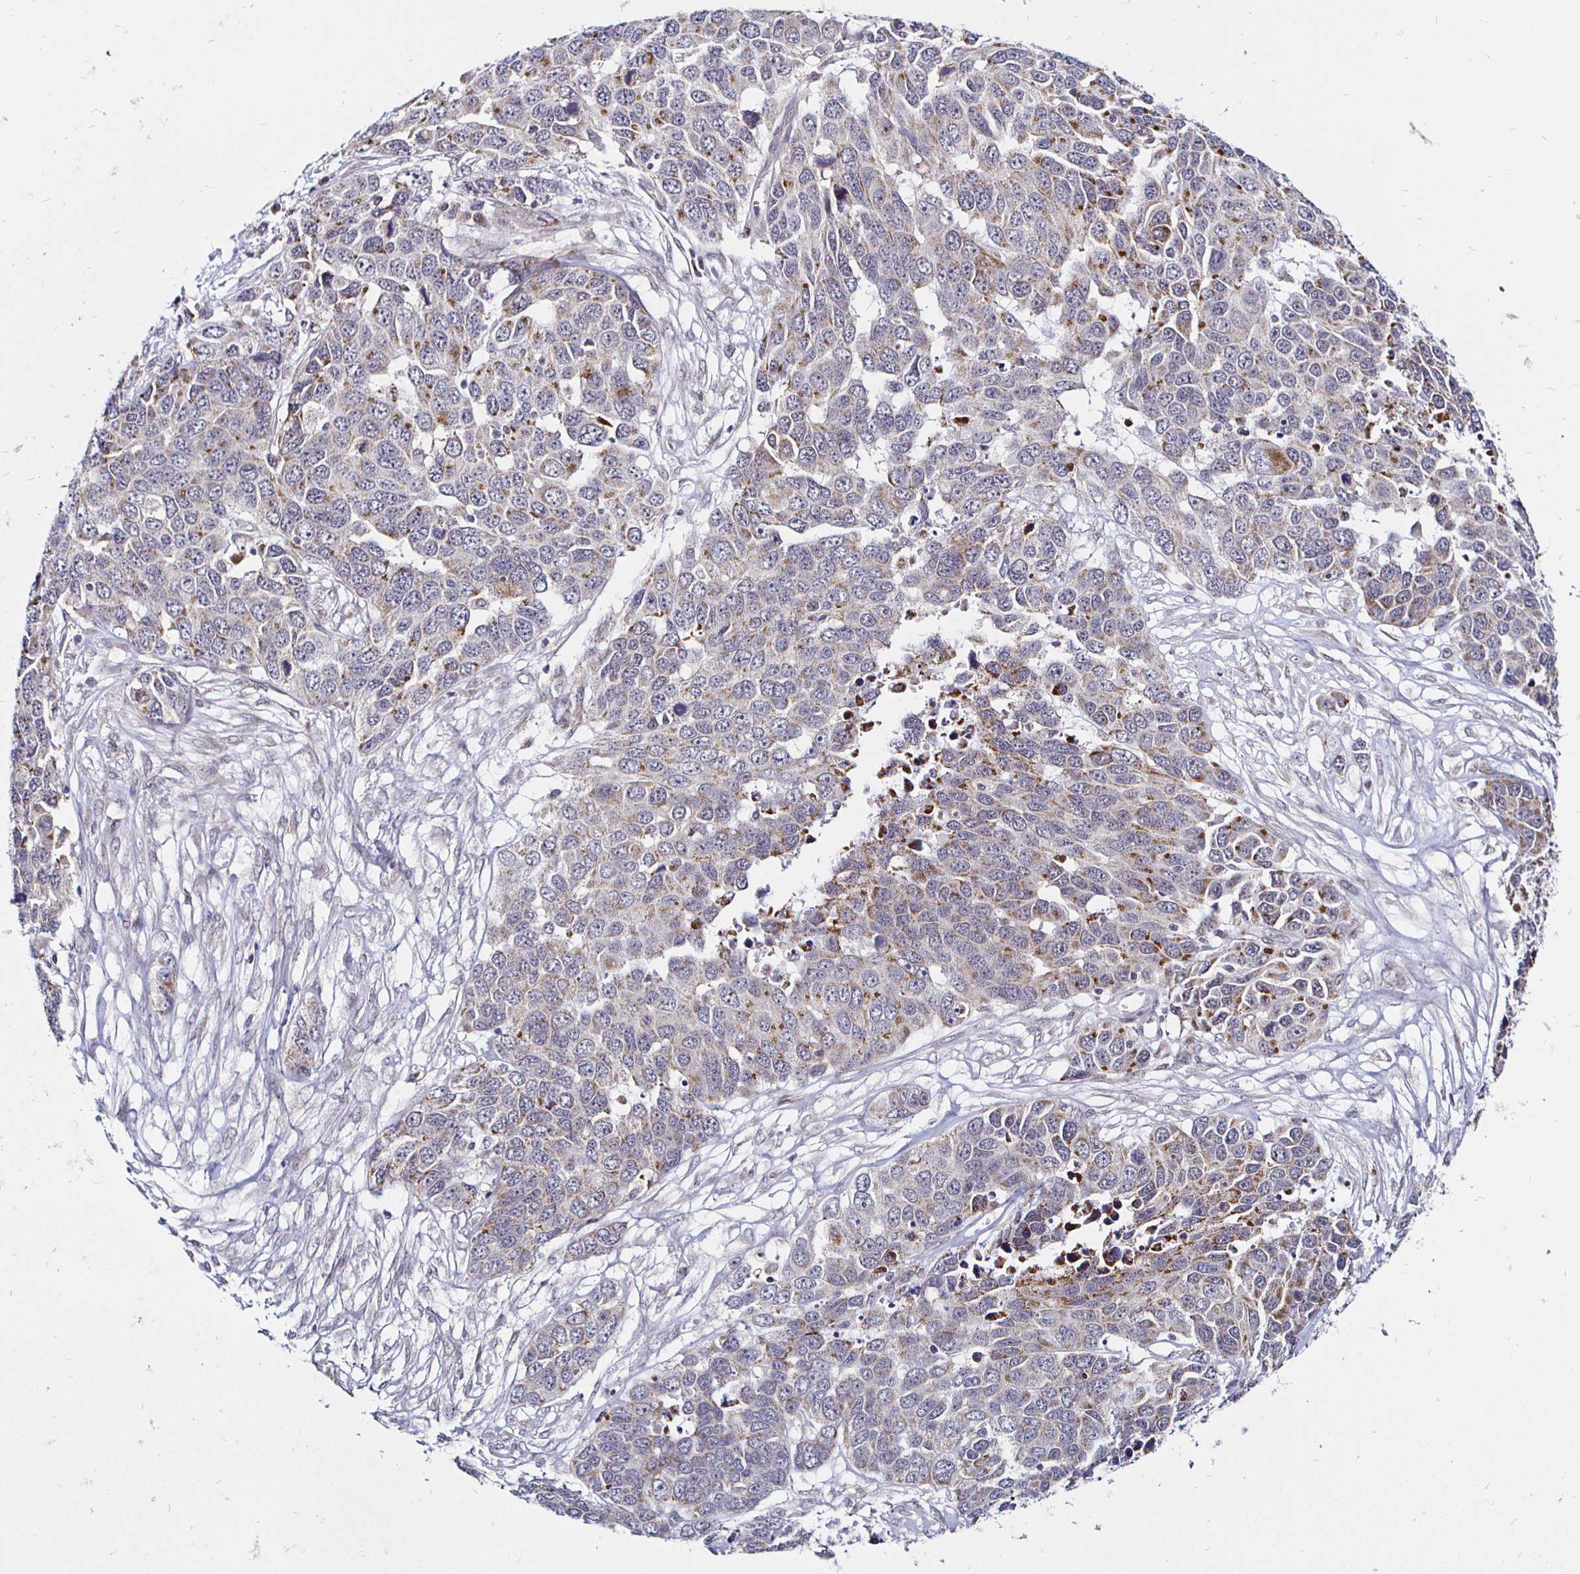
{"staining": {"intensity": "moderate", "quantity": "<25%", "location": "cytoplasmic/membranous"}, "tissue": "ovarian cancer", "cell_type": "Tumor cells", "image_type": "cancer", "snomed": [{"axis": "morphology", "description": "Cystadenocarcinoma, serous, NOS"}, {"axis": "topography", "description": "Ovary"}], "caption": "Immunohistochemistry of human ovarian cancer (serous cystadenocarcinoma) shows low levels of moderate cytoplasmic/membranous expression in approximately <25% of tumor cells.", "gene": "ATG3", "patient": {"sex": "female", "age": 76}}